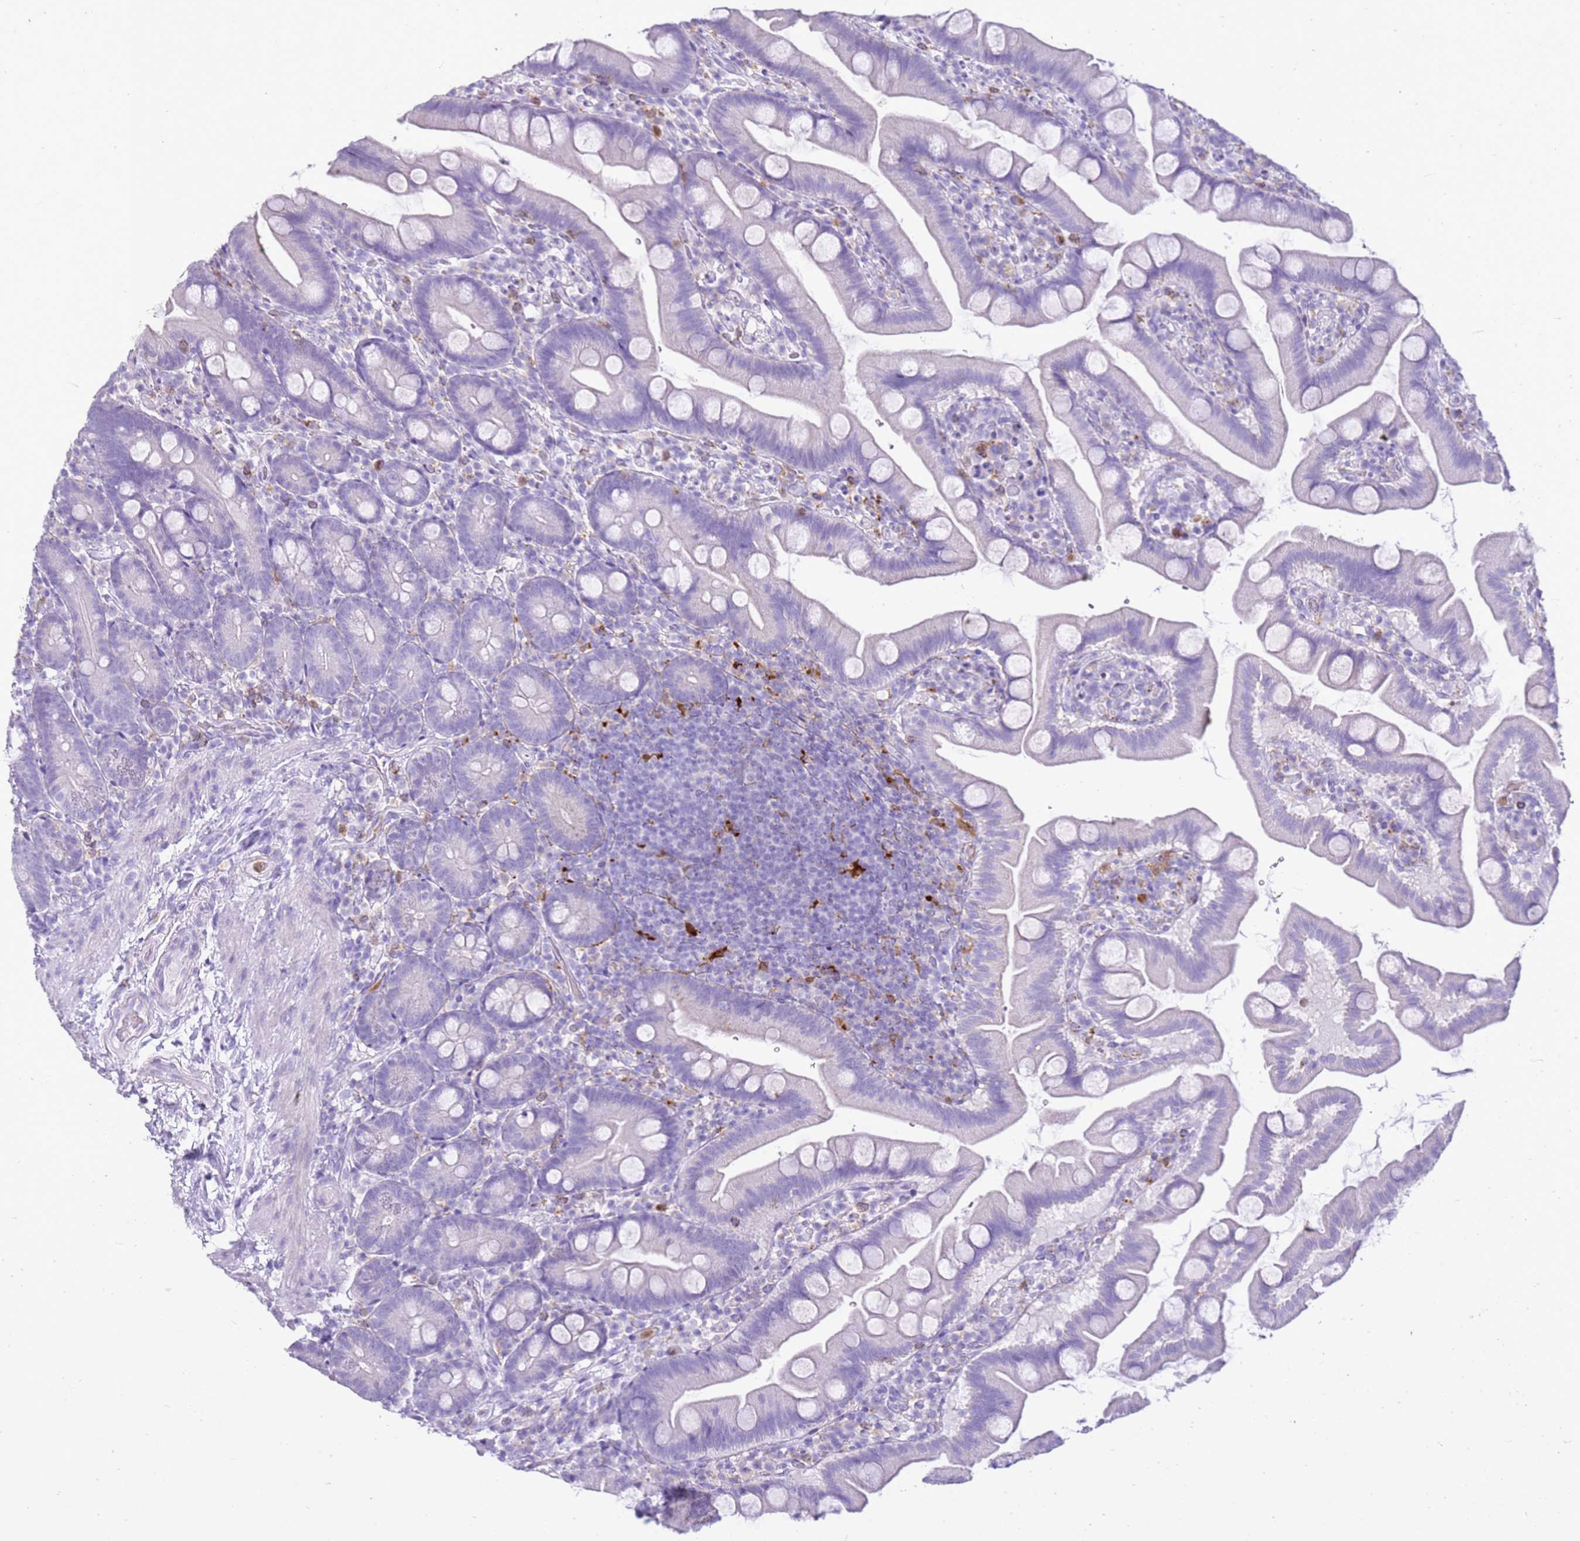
{"staining": {"intensity": "negative", "quantity": "none", "location": "none"}, "tissue": "small intestine", "cell_type": "Glandular cells", "image_type": "normal", "snomed": [{"axis": "morphology", "description": "Normal tissue, NOS"}, {"axis": "topography", "description": "Small intestine"}], "caption": "A high-resolution histopathology image shows immunohistochemistry (IHC) staining of unremarkable small intestine, which displays no significant expression in glandular cells.", "gene": "CSTA", "patient": {"sex": "female", "age": 68}}